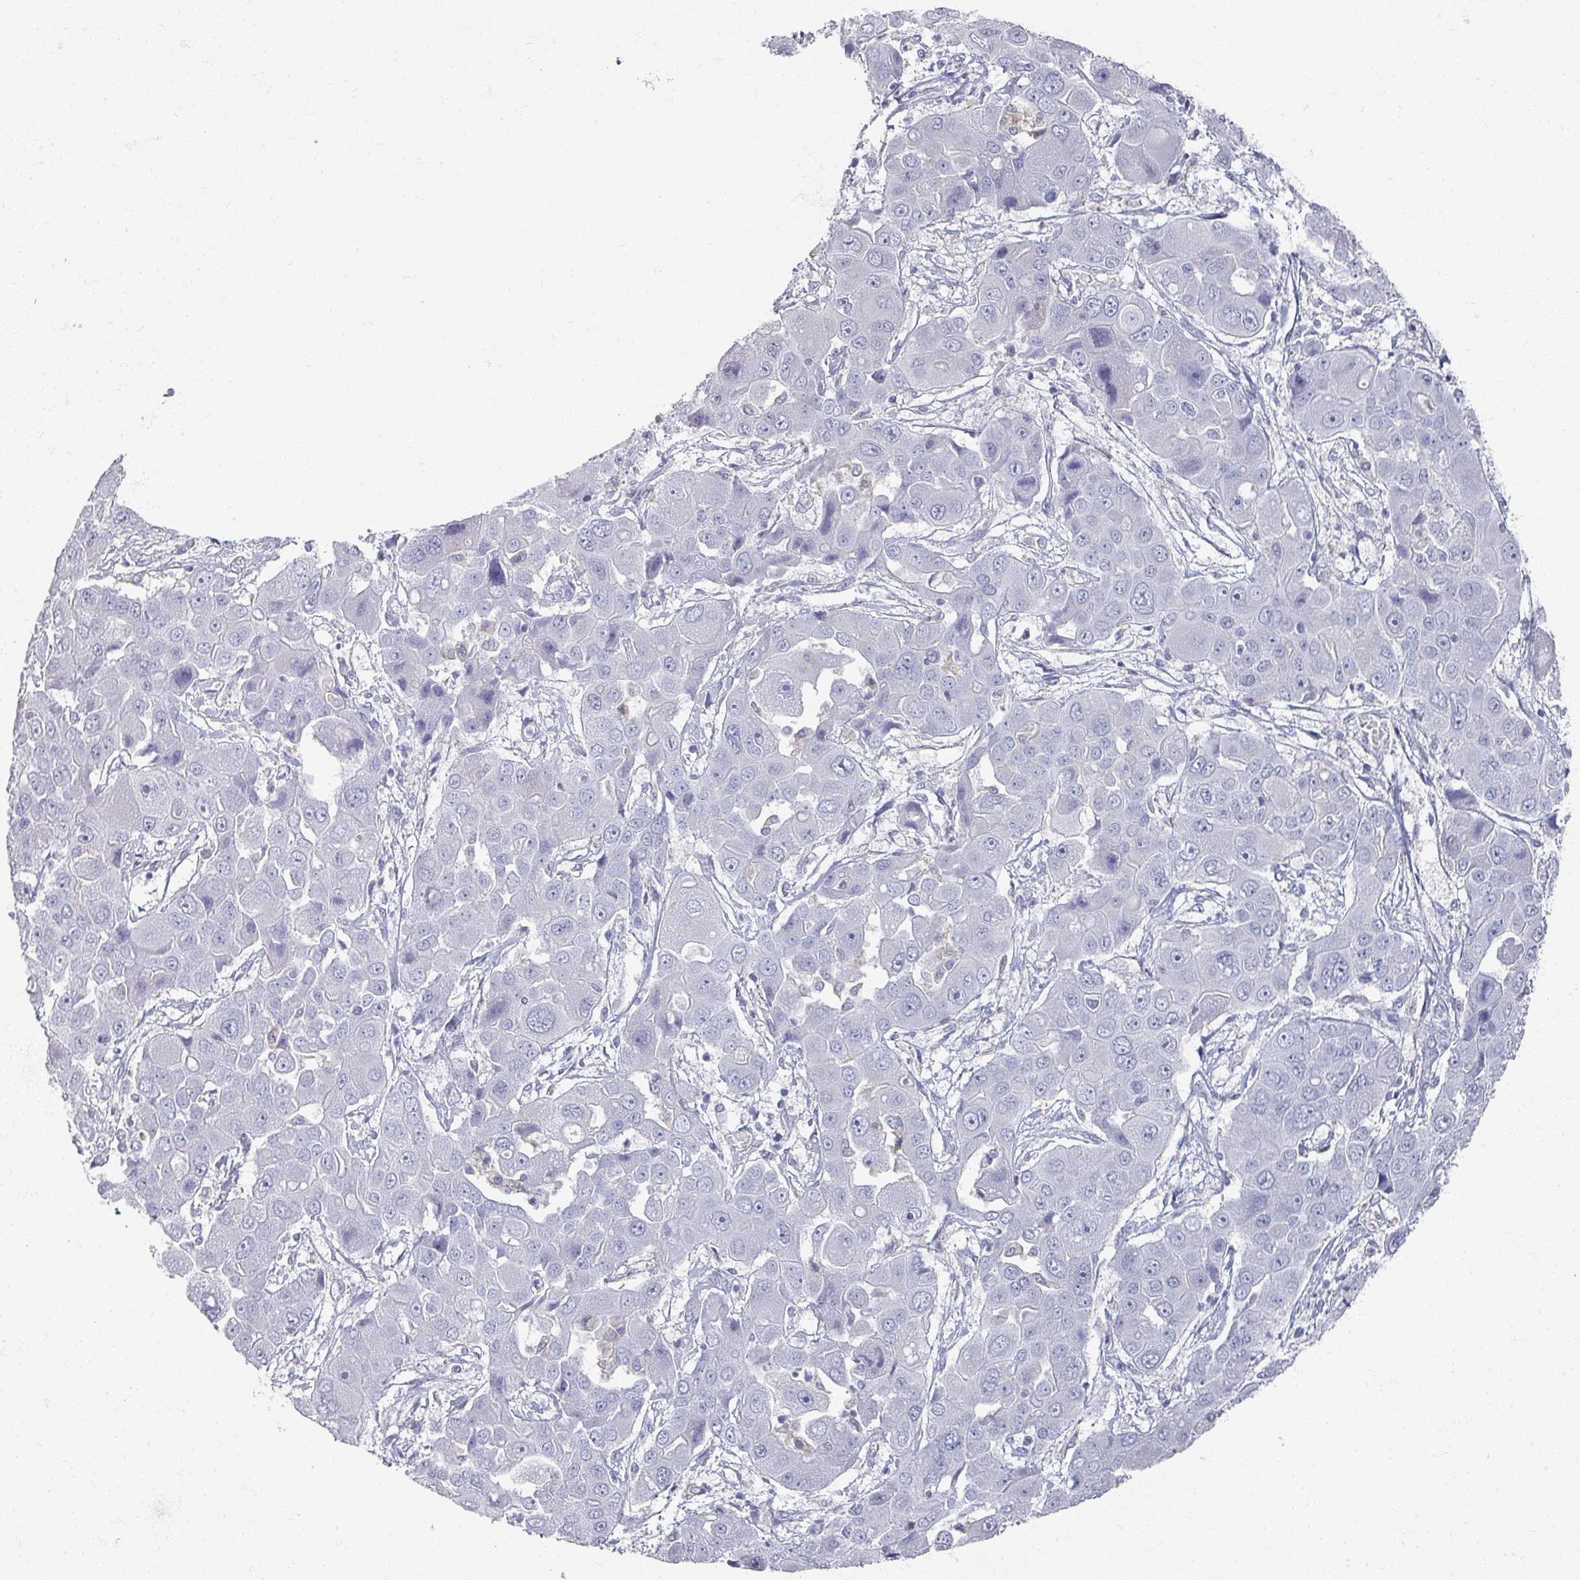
{"staining": {"intensity": "negative", "quantity": "none", "location": "none"}, "tissue": "liver cancer", "cell_type": "Tumor cells", "image_type": "cancer", "snomed": [{"axis": "morphology", "description": "Cholangiocarcinoma"}, {"axis": "topography", "description": "Liver"}], "caption": "Immunohistochemistry of human liver cancer displays no staining in tumor cells.", "gene": "OMG", "patient": {"sex": "male", "age": 67}}